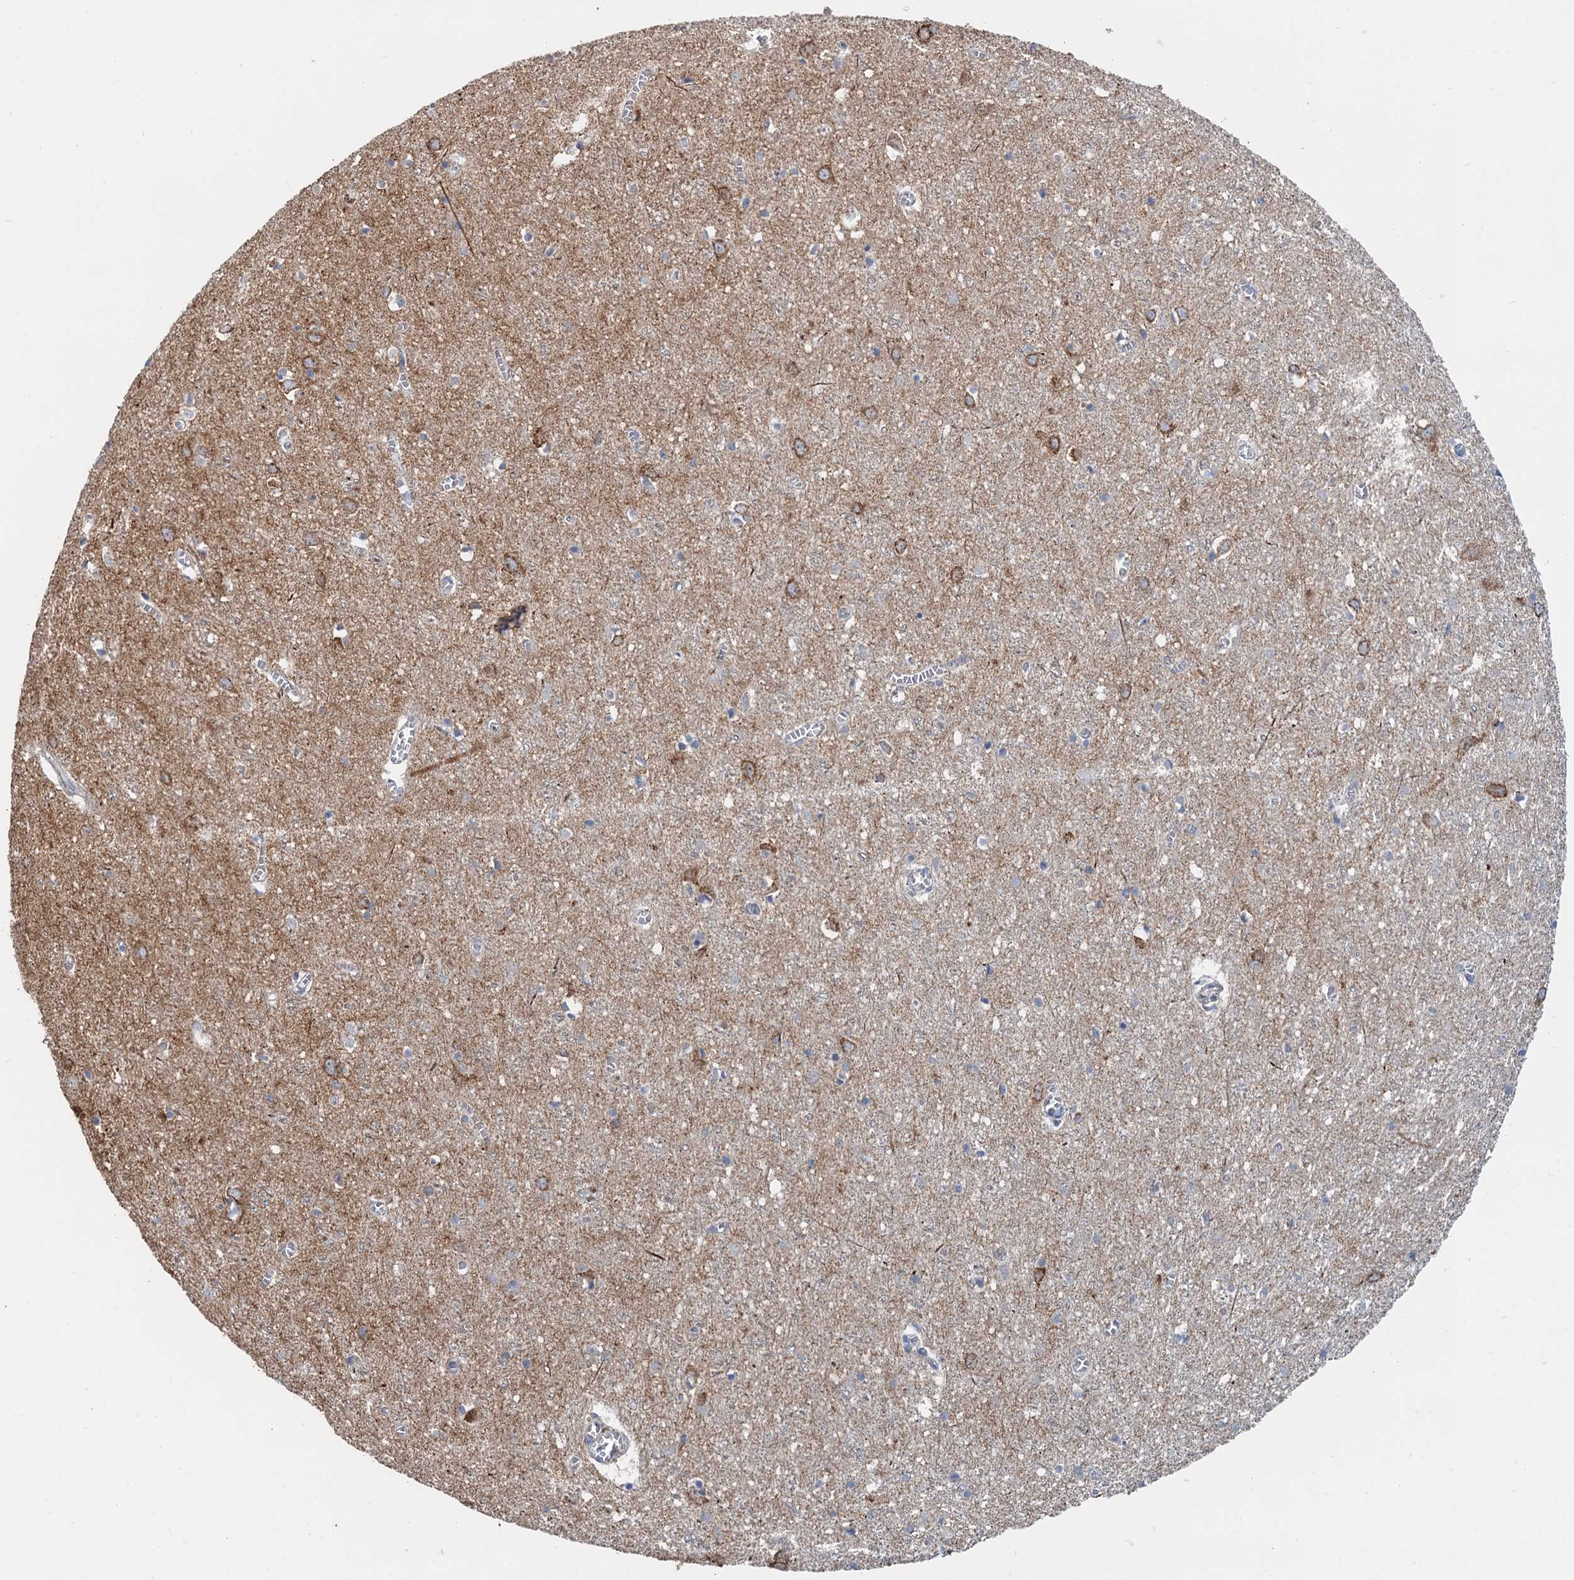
{"staining": {"intensity": "negative", "quantity": "none", "location": "none"}, "tissue": "cerebral cortex", "cell_type": "Endothelial cells", "image_type": "normal", "snomed": [{"axis": "morphology", "description": "Normal tissue, NOS"}, {"axis": "topography", "description": "Cerebral cortex"}], "caption": "Immunohistochemical staining of unremarkable human cerebral cortex exhibits no significant staining in endothelial cells. (Brightfield microscopy of DAB immunohistochemistry at high magnification).", "gene": "ANKRD26", "patient": {"sex": "female", "age": 64}}